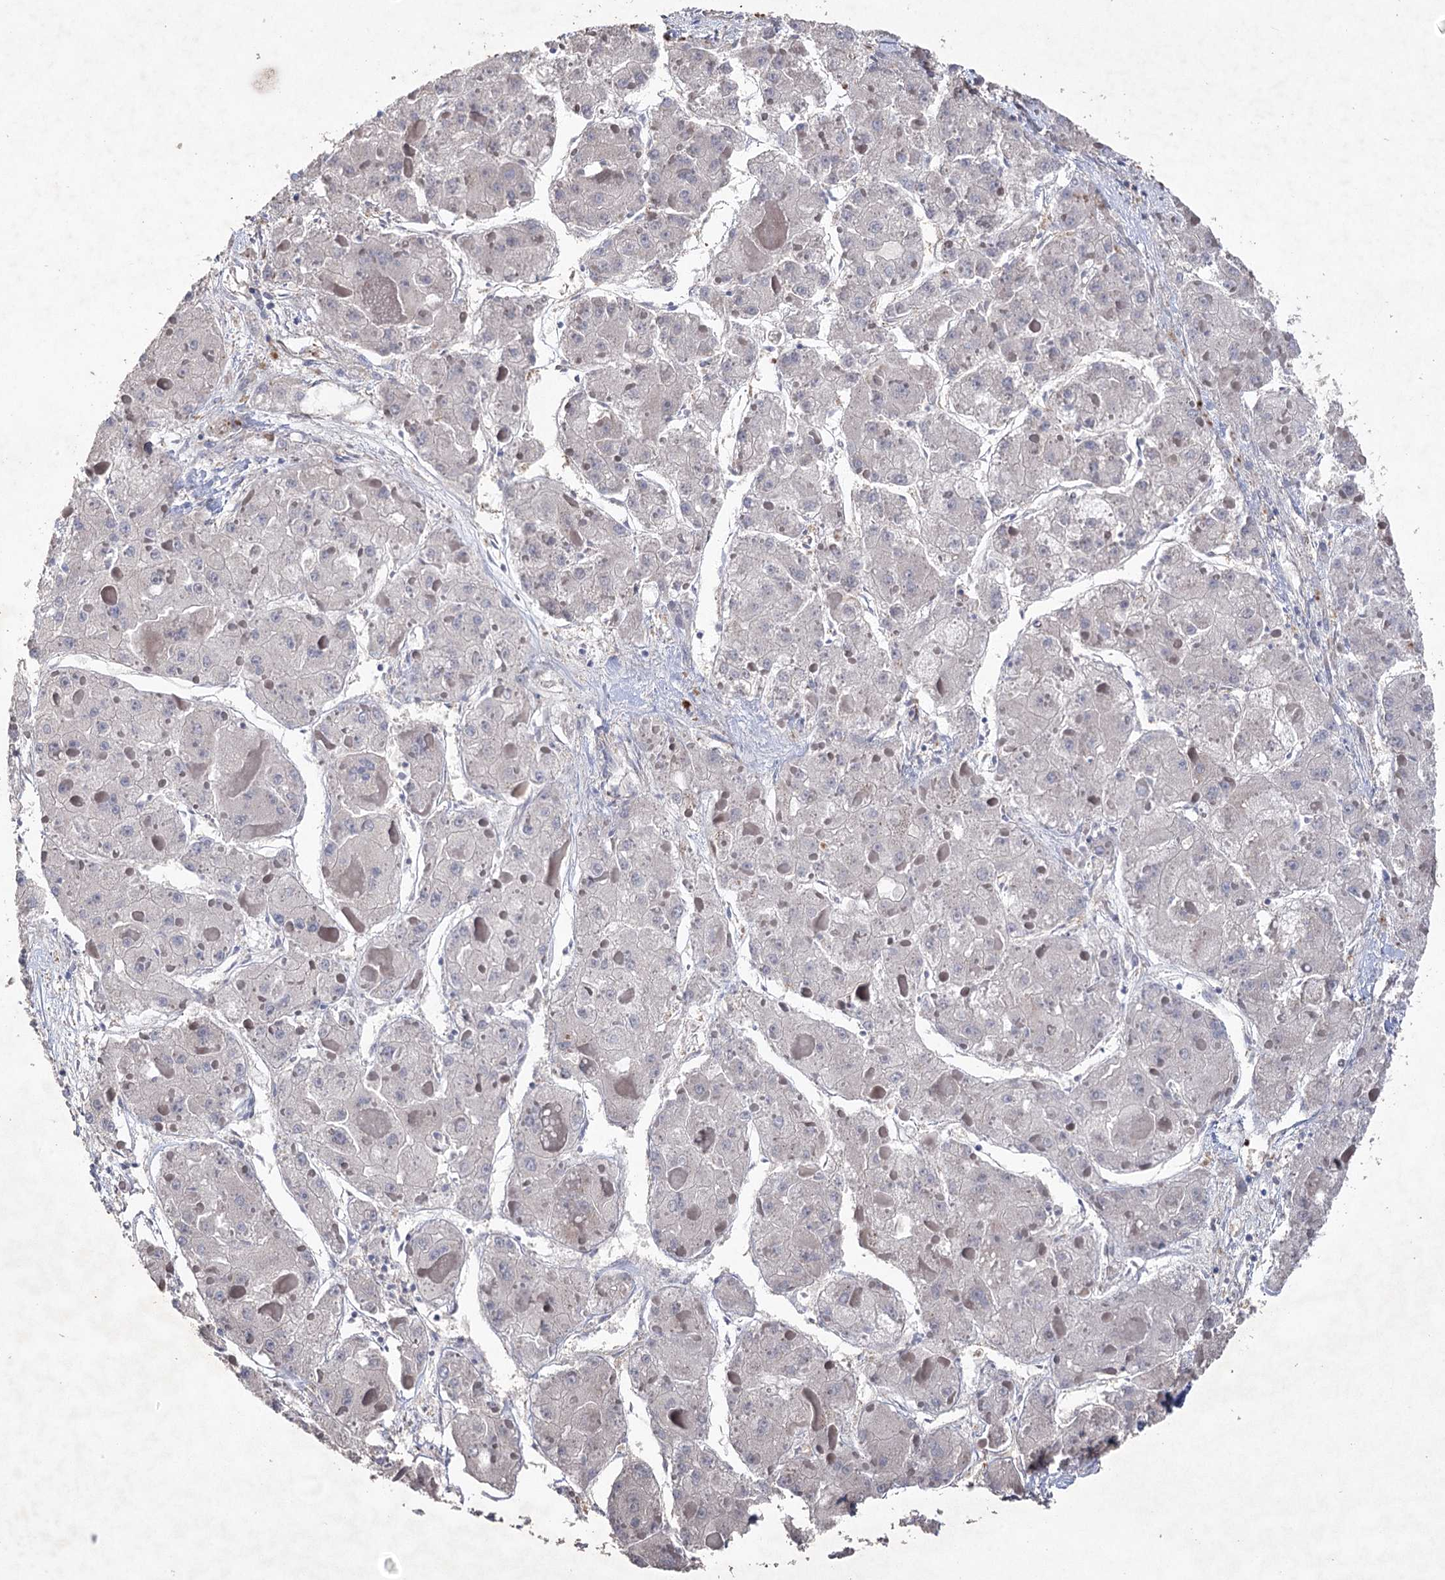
{"staining": {"intensity": "negative", "quantity": "none", "location": "none"}, "tissue": "liver cancer", "cell_type": "Tumor cells", "image_type": "cancer", "snomed": [{"axis": "morphology", "description": "Carcinoma, Hepatocellular, NOS"}, {"axis": "topography", "description": "Liver"}], "caption": "This histopathology image is of hepatocellular carcinoma (liver) stained with immunohistochemistry to label a protein in brown with the nuclei are counter-stained blue. There is no positivity in tumor cells.", "gene": "FAM13B", "patient": {"sex": "female", "age": 73}}